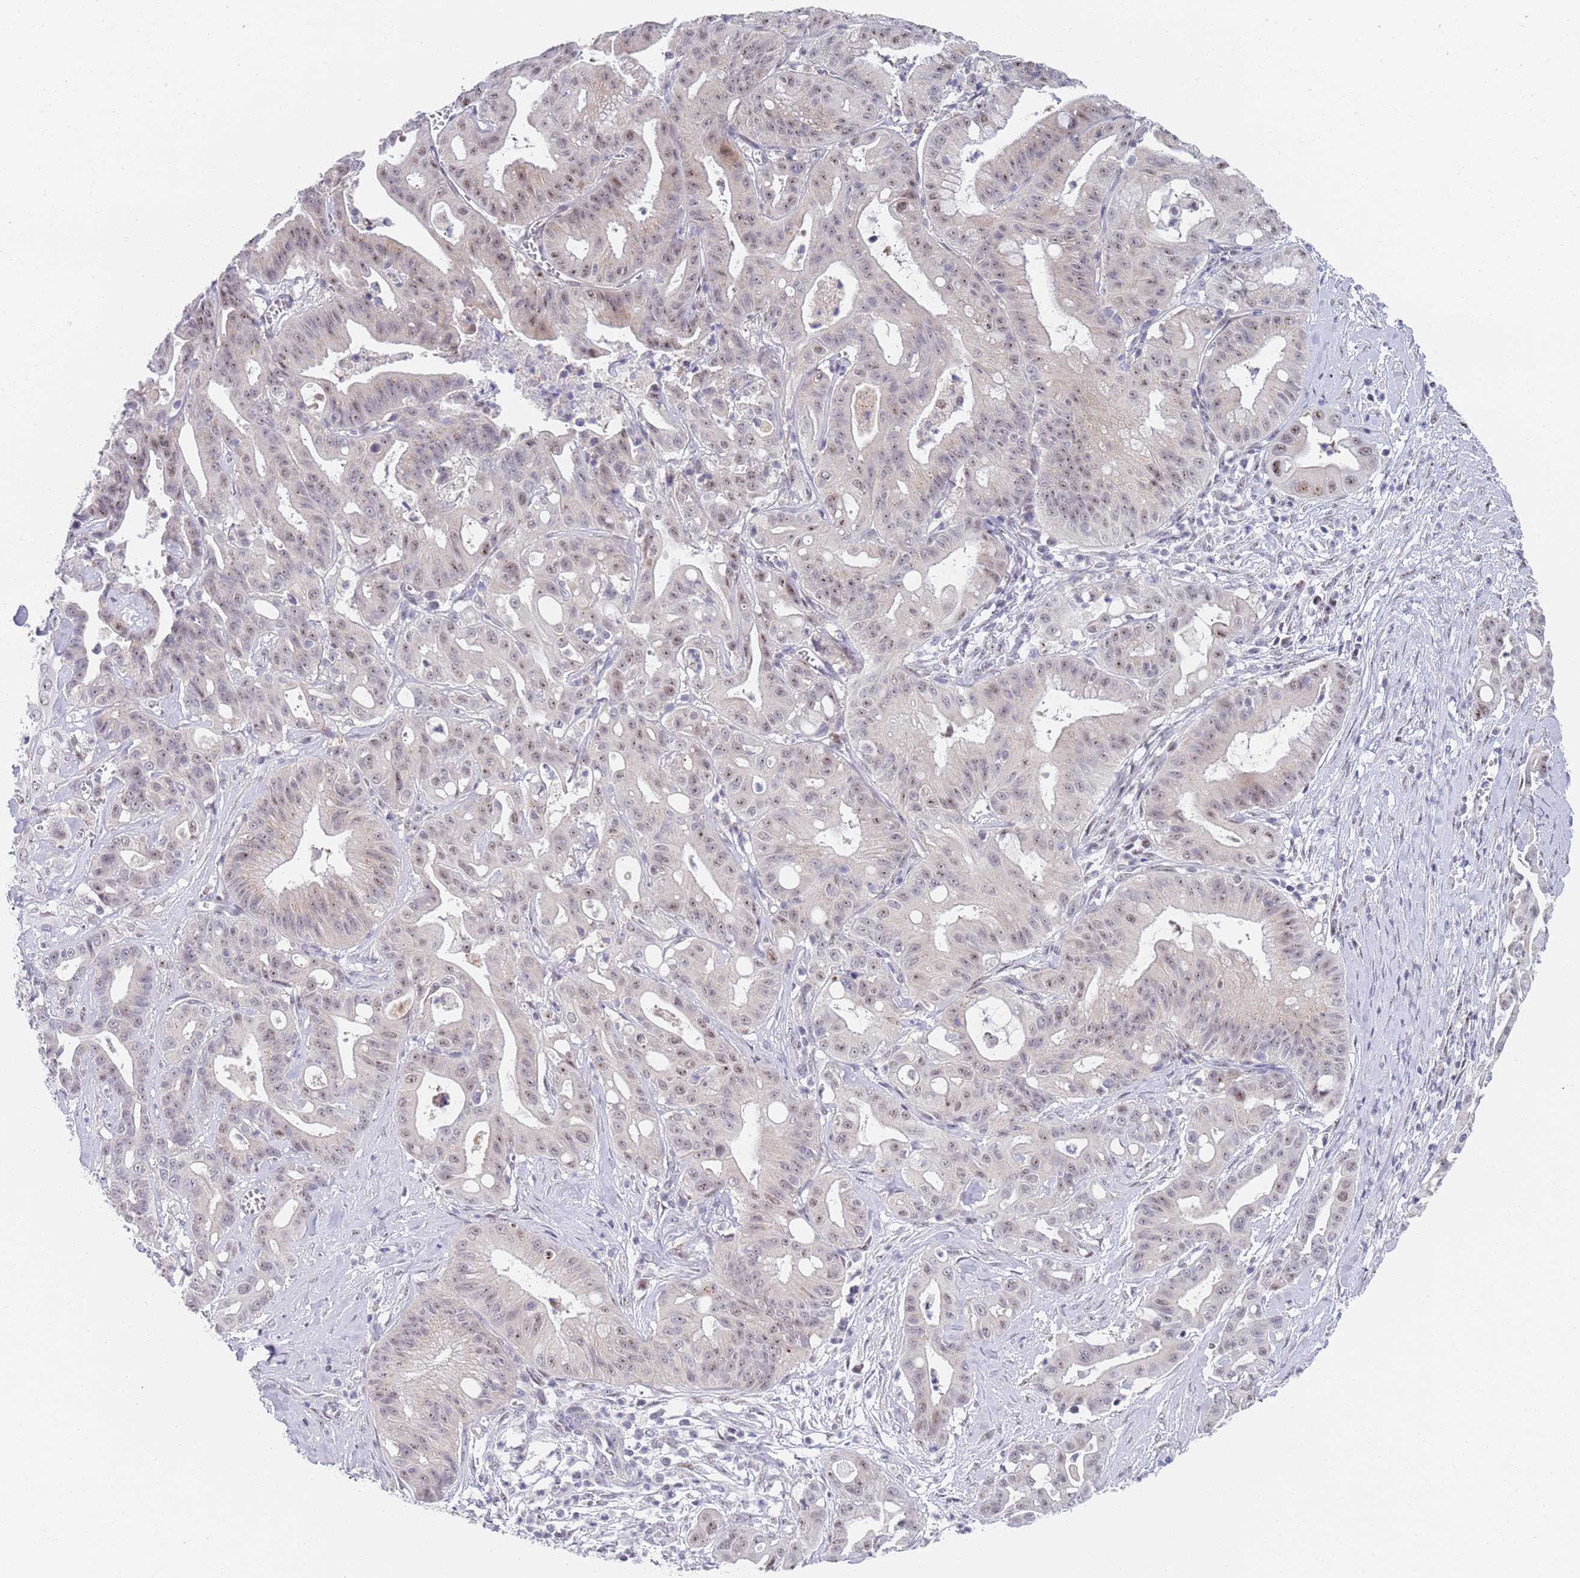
{"staining": {"intensity": "weak", "quantity": "<25%", "location": "nuclear"}, "tissue": "ovarian cancer", "cell_type": "Tumor cells", "image_type": "cancer", "snomed": [{"axis": "morphology", "description": "Cystadenocarcinoma, mucinous, NOS"}, {"axis": "topography", "description": "Ovary"}], "caption": "High power microscopy photomicrograph of an immunohistochemistry (IHC) photomicrograph of ovarian cancer, revealing no significant expression in tumor cells. The staining is performed using DAB (3,3'-diaminobenzidine) brown chromogen with nuclei counter-stained in using hematoxylin.", "gene": "PLCL2", "patient": {"sex": "female", "age": 70}}